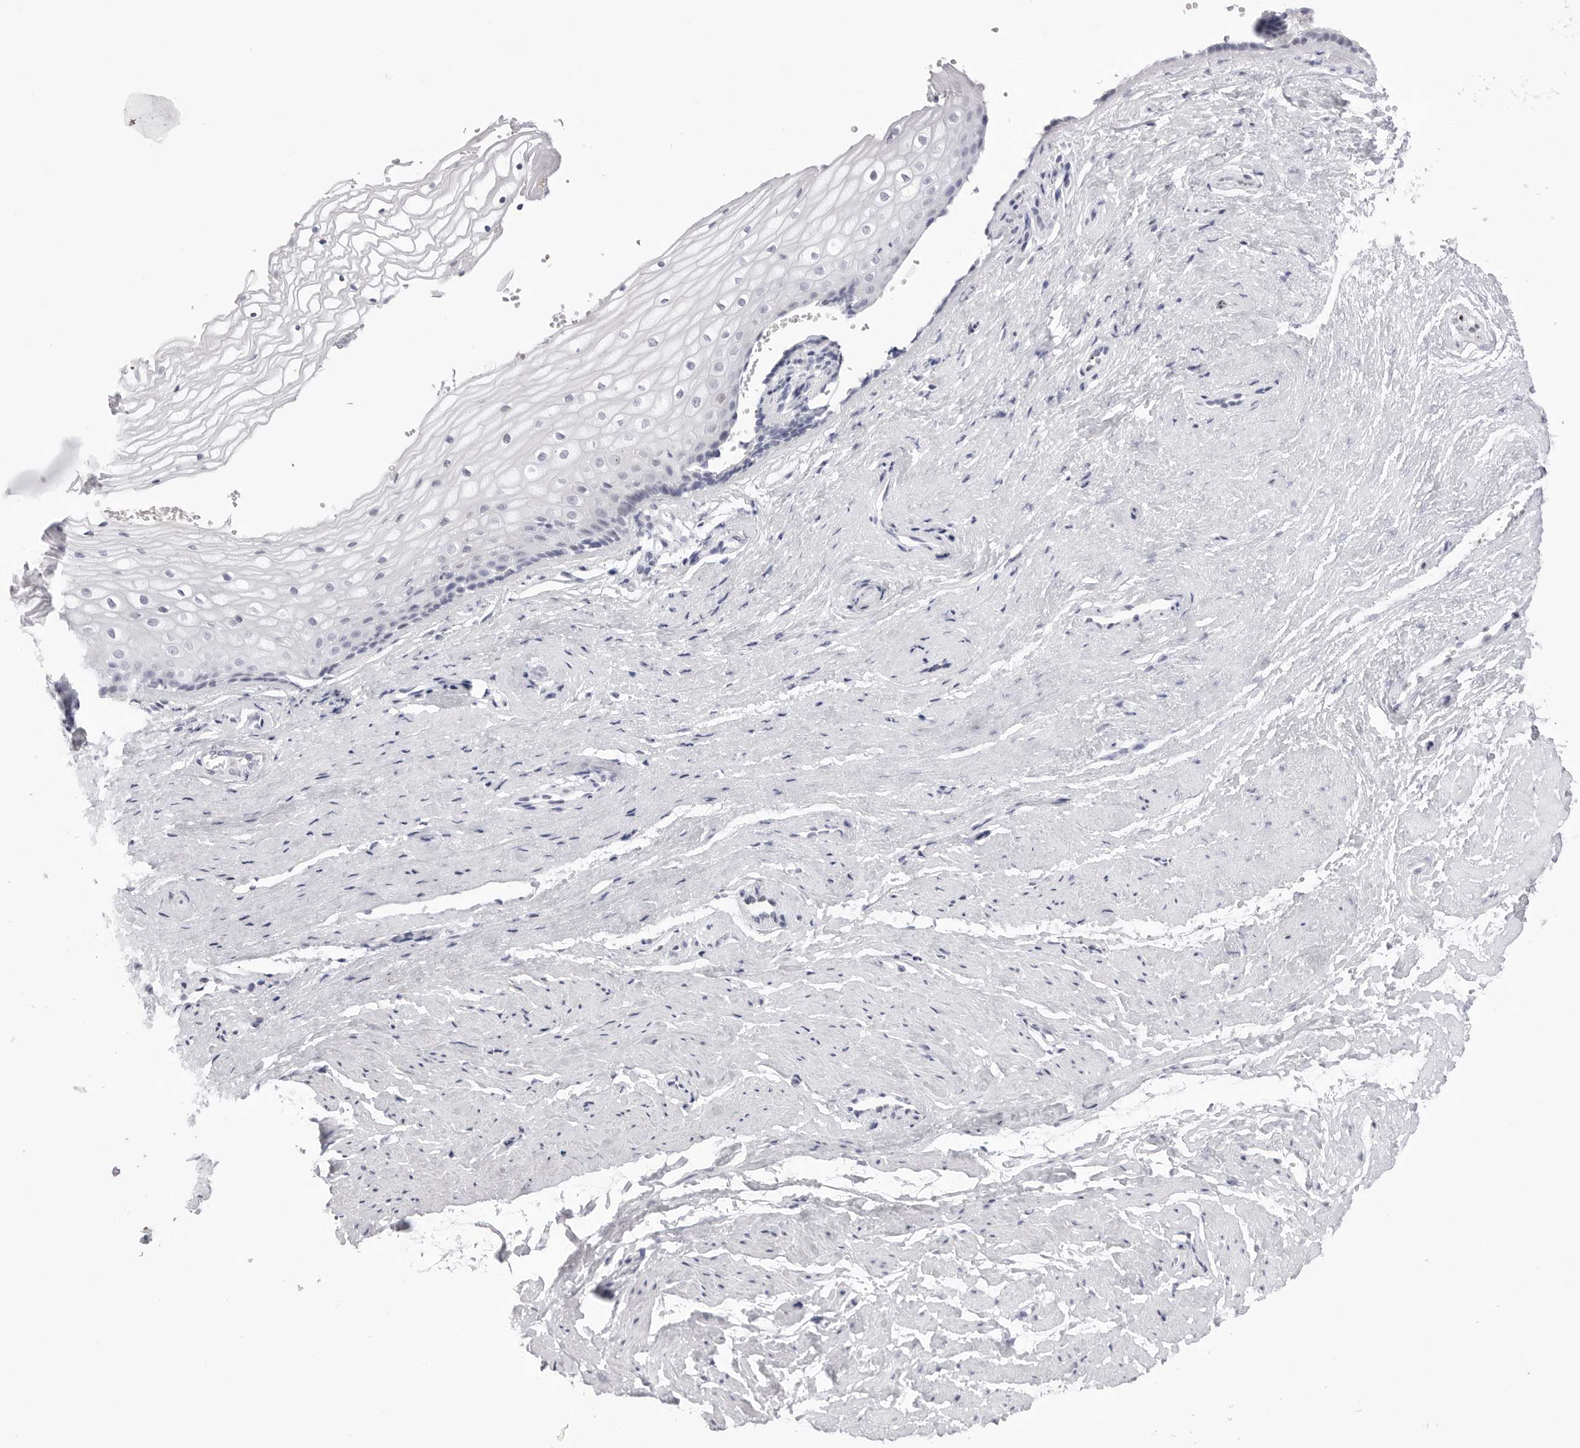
{"staining": {"intensity": "negative", "quantity": "none", "location": "none"}, "tissue": "vagina", "cell_type": "Squamous epithelial cells", "image_type": "normal", "snomed": [{"axis": "morphology", "description": "Normal tissue, NOS"}, {"axis": "topography", "description": "Vagina"}], "caption": "Immunohistochemistry micrograph of unremarkable human vagina stained for a protein (brown), which exhibits no expression in squamous epithelial cells.", "gene": "TSSK1B", "patient": {"sex": "female", "age": 46}}